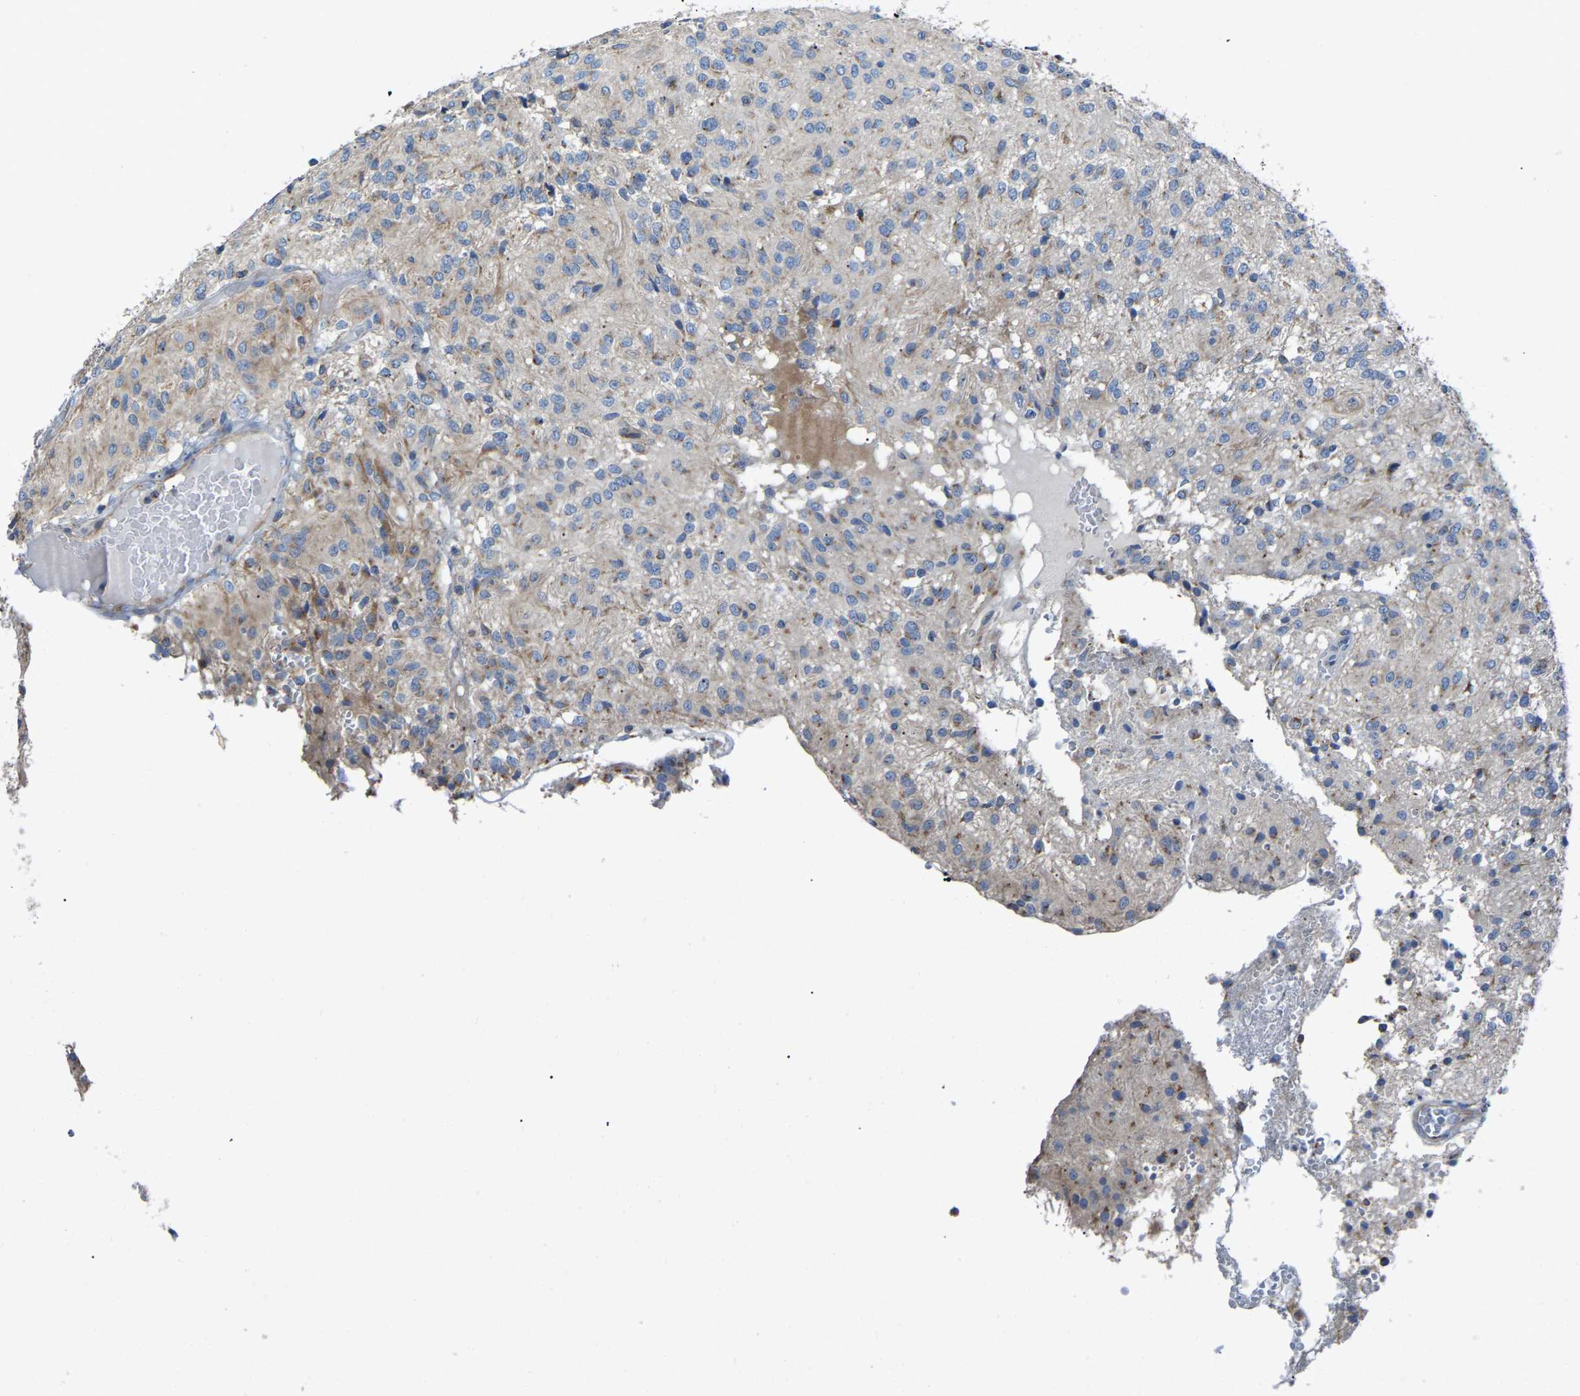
{"staining": {"intensity": "negative", "quantity": "none", "location": "none"}, "tissue": "glioma", "cell_type": "Tumor cells", "image_type": "cancer", "snomed": [{"axis": "morphology", "description": "Glioma, malignant, High grade"}, {"axis": "topography", "description": "Brain"}], "caption": "IHC of human glioma shows no positivity in tumor cells.", "gene": "CANT1", "patient": {"sex": "female", "age": 59}}